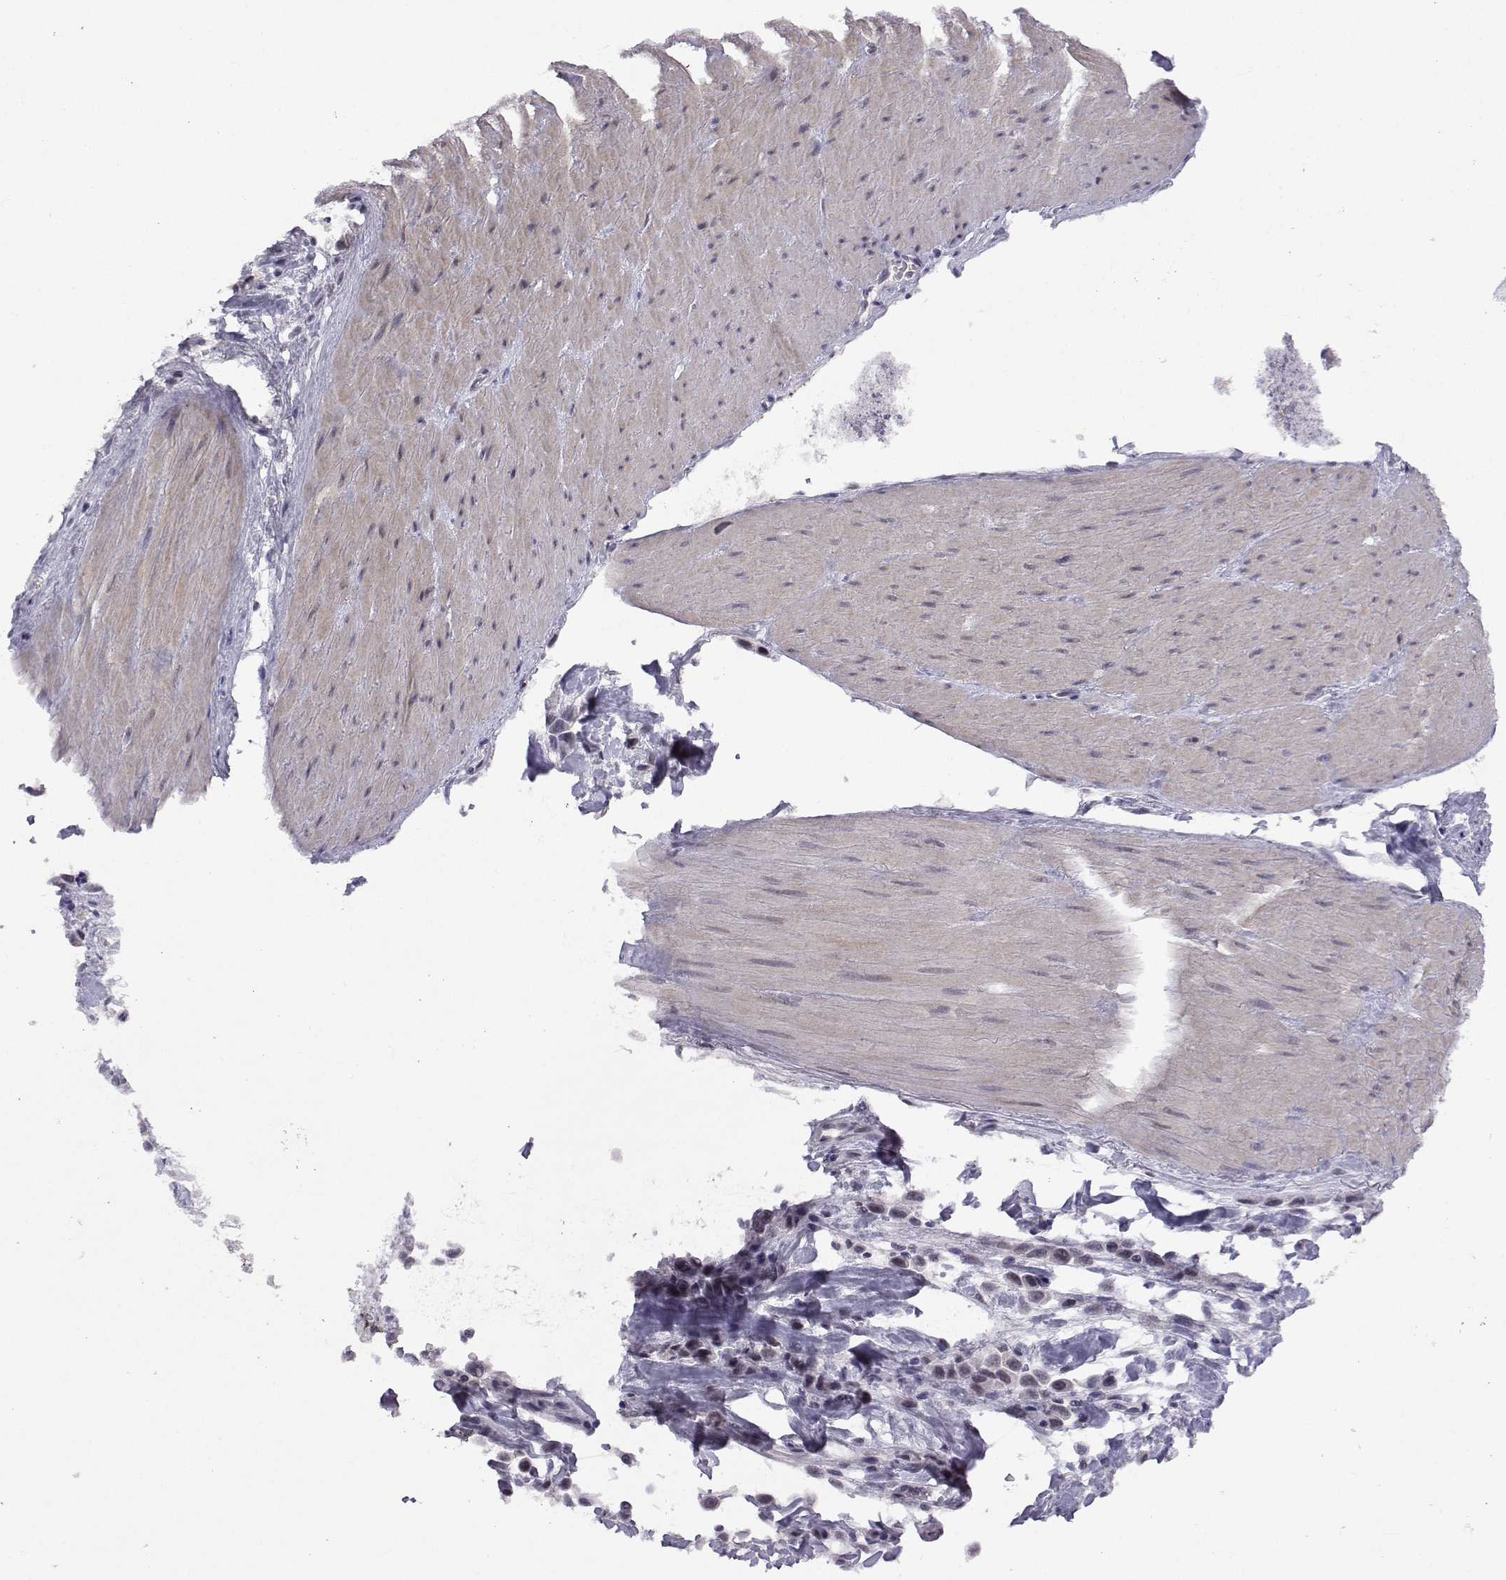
{"staining": {"intensity": "negative", "quantity": "none", "location": "none"}, "tissue": "stomach cancer", "cell_type": "Tumor cells", "image_type": "cancer", "snomed": [{"axis": "morphology", "description": "Adenocarcinoma, NOS"}, {"axis": "topography", "description": "Stomach"}], "caption": "DAB immunohistochemical staining of human stomach cancer demonstrates no significant expression in tumor cells.", "gene": "MED26", "patient": {"sex": "male", "age": 47}}